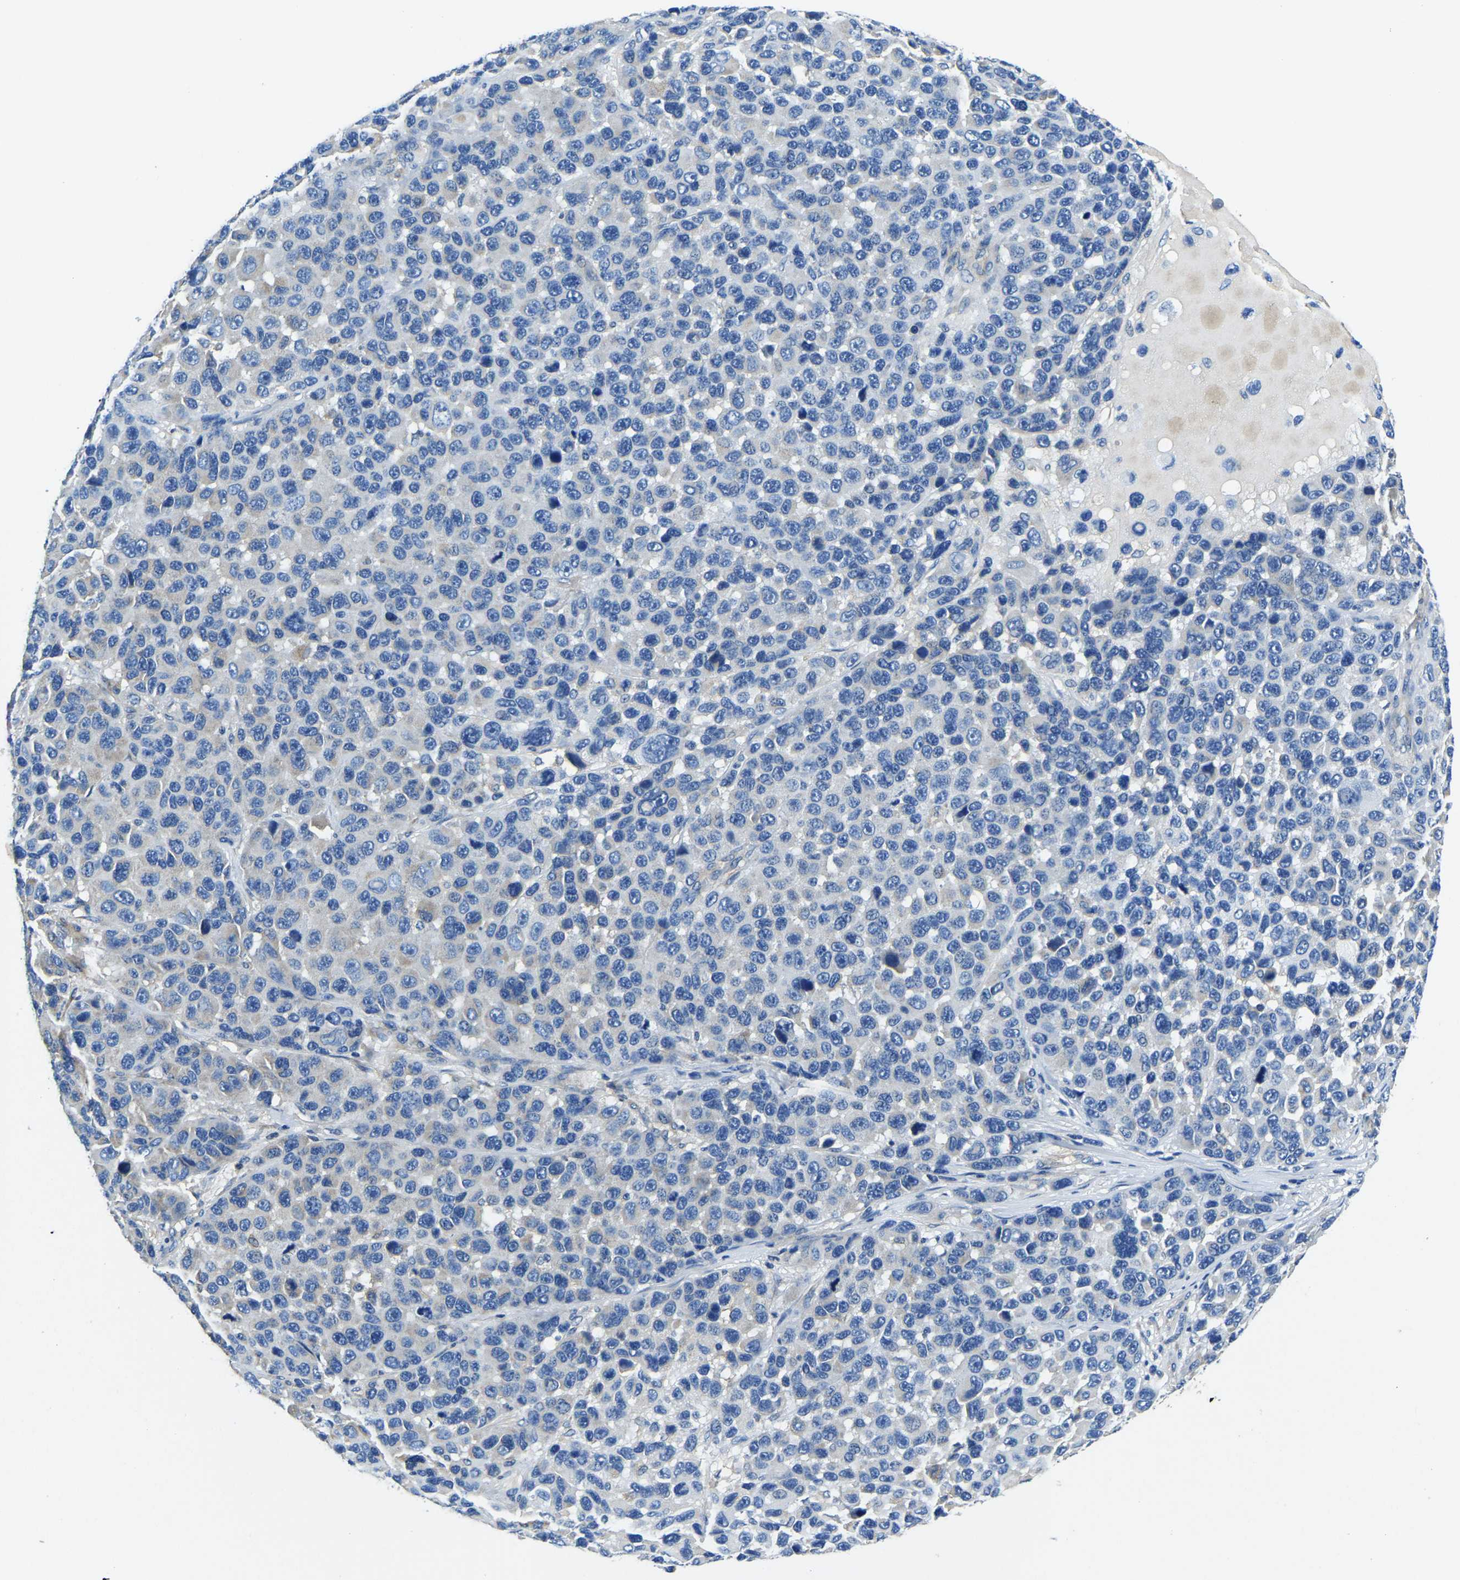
{"staining": {"intensity": "negative", "quantity": "none", "location": "none"}, "tissue": "melanoma", "cell_type": "Tumor cells", "image_type": "cancer", "snomed": [{"axis": "morphology", "description": "Malignant melanoma, NOS"}, {"axis": "topography", "description": "Skin"}], "caption": "The immunohistochemistry (IHC) micrograph has no significant expression in tumor cells of melanoma tissue. Brightfield microscopy of IHC stained with DAB (3,3'-diaminobenzidine) (brown) and hematoxylin (blue), captured at high magnification.", "gene": "STAT2", "patient": {"sex": "male", "age": 53}}